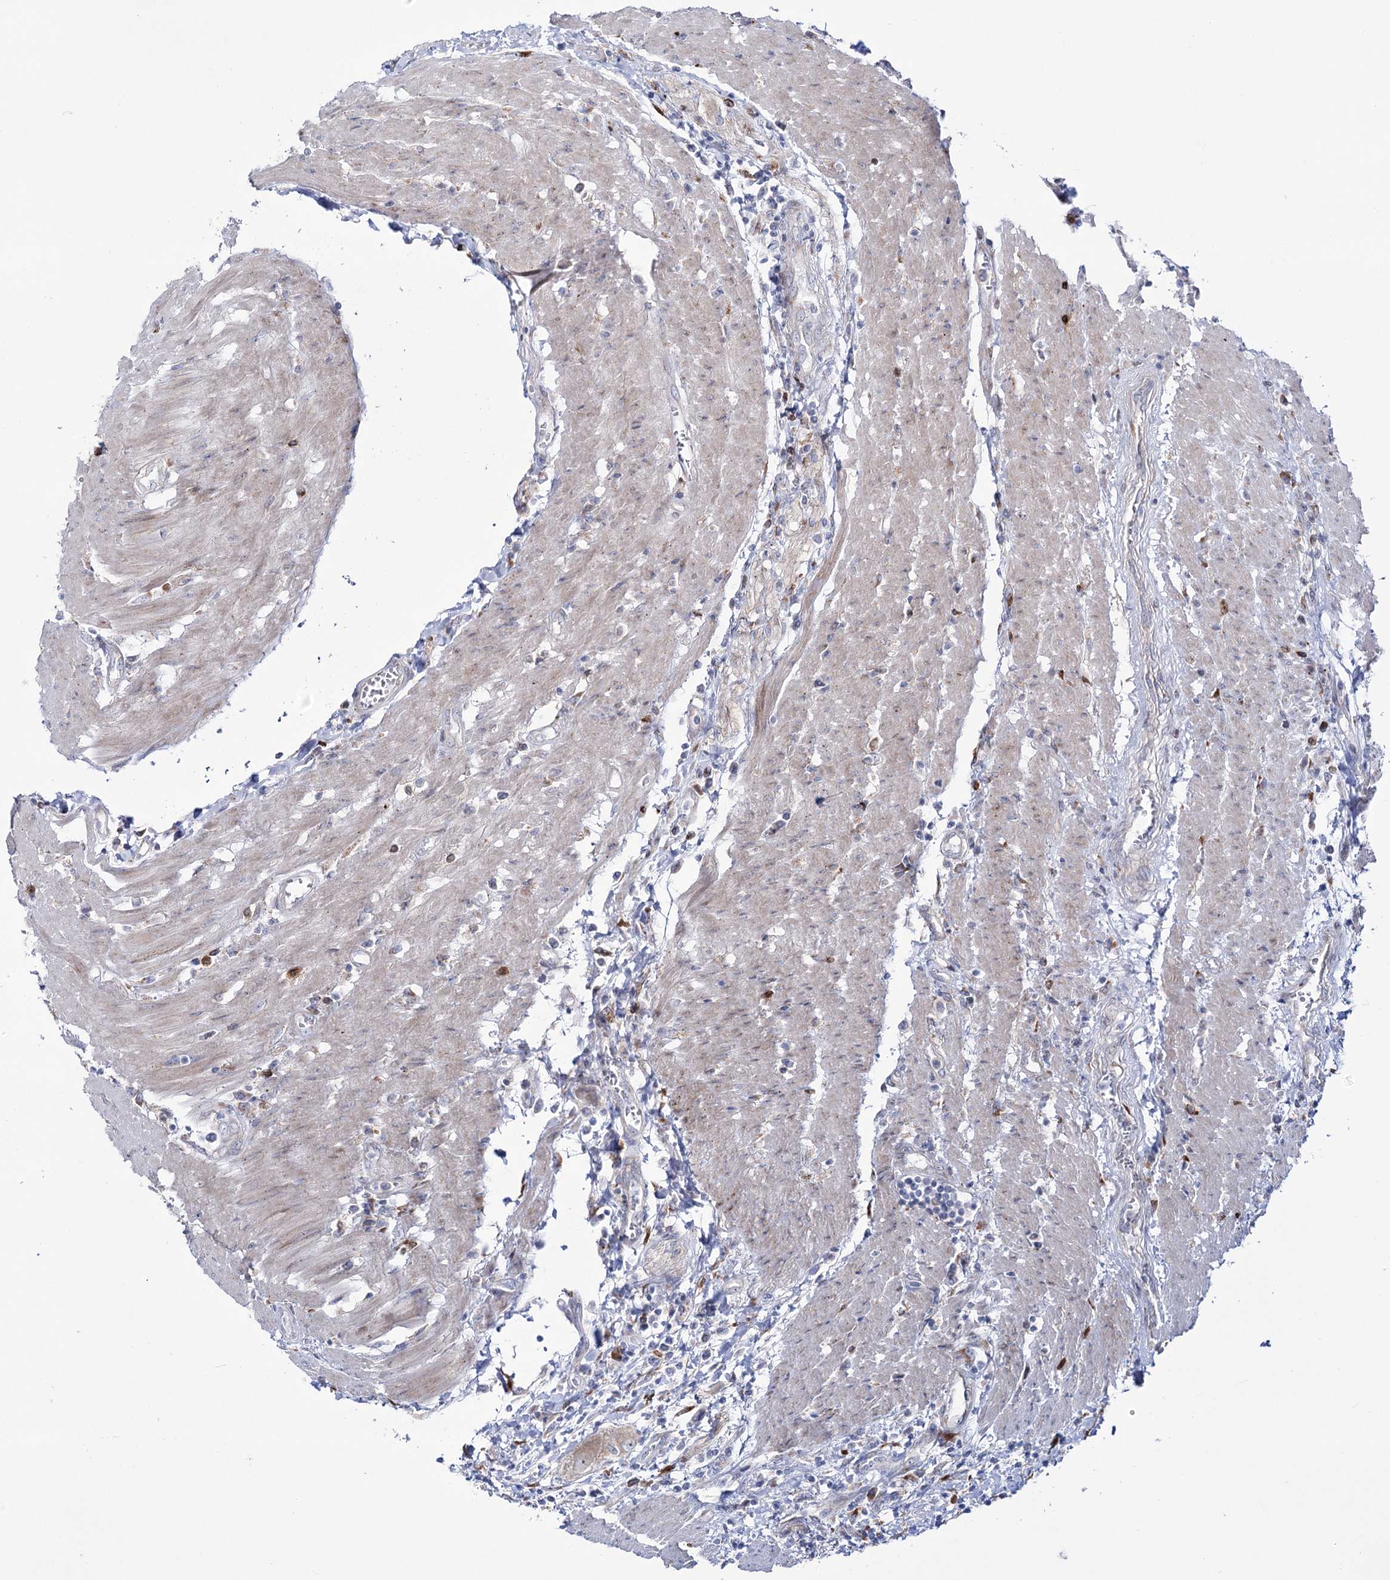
{"staining": {"intensity": "weak", "quantity": "<25%", "location": "cytoplasmic/membranous"}, "tissue": "colorectal cancer", "cell_type": "Tumor cells", "image_type": "cancer", "snomed": [{"axis": "morphology", "description": "Adenocarcinoma, NOS"}, {"axis": "topography", "description": "Colon"}], "caption": "A histopathology image of colorectal cancer stained for a protein reveals no brown staining in tumor cells. (Immunohistochemistry, brightfield microscopy, high magnification).", "gene": "METTL5", "patient": {"sex": "female", "age": 67}}